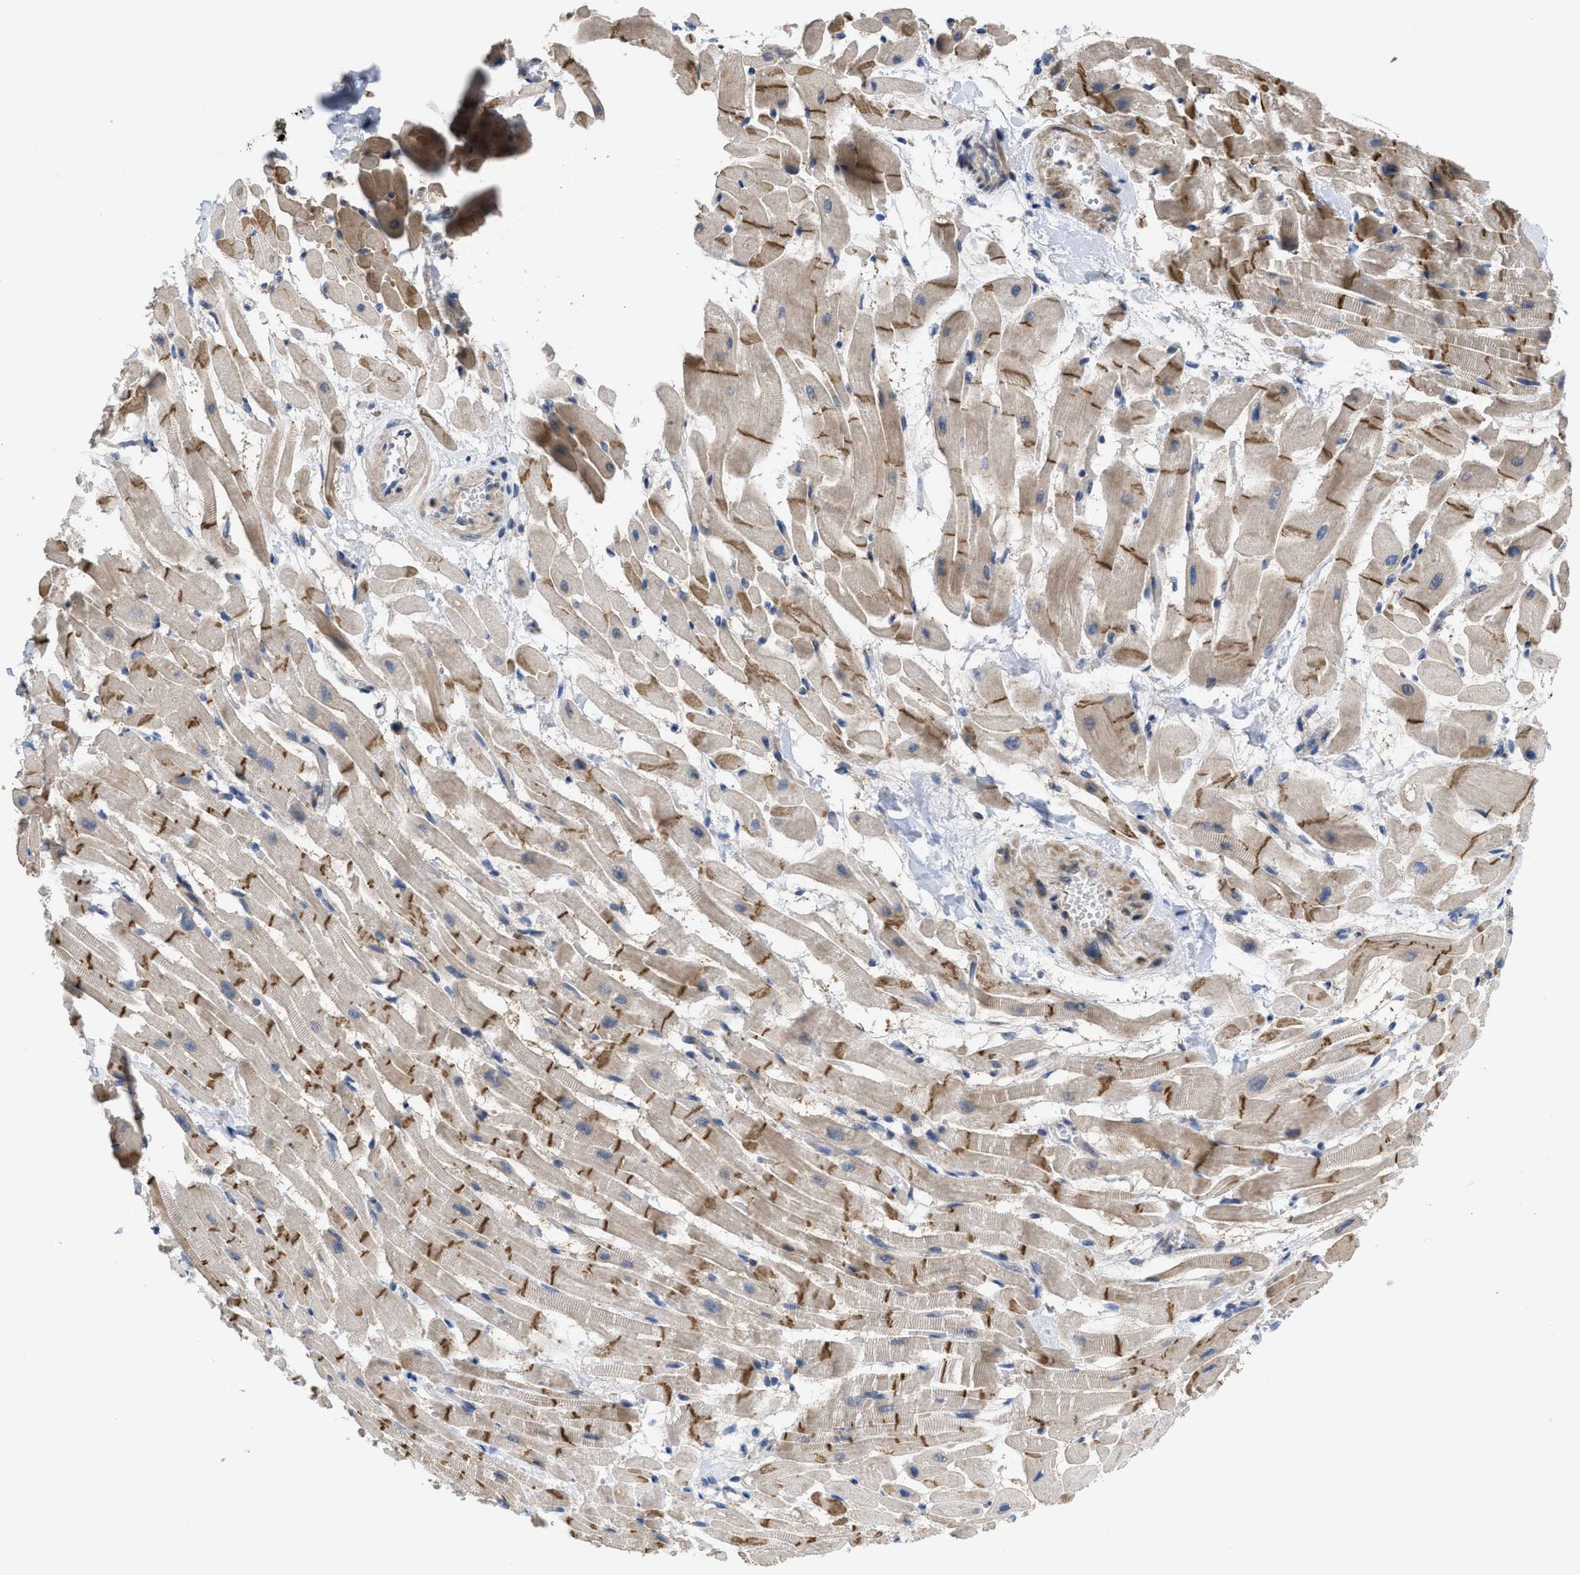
{"staining": {"intensity": "moderate", "quantity": ">75%", "location": "cytoplasmic/membranous"}, "tissue": "heart muscle", "cell_type": "Cardiomyocytes", "image_type": "normal", "snomed": [{"axis": "morphology", "description": "Normal tissue, NOS"}, {"axis": "topography", "description": "Heart"}], "caption": "The micrograph reveals staining of unremarkable heart muscle, revealing moderate cytoplasmic/membranous protein staining (brown color) within cardiomyocytes.", "gene": "CDPF1", "patient": {"sex": "male", "age": 45}}